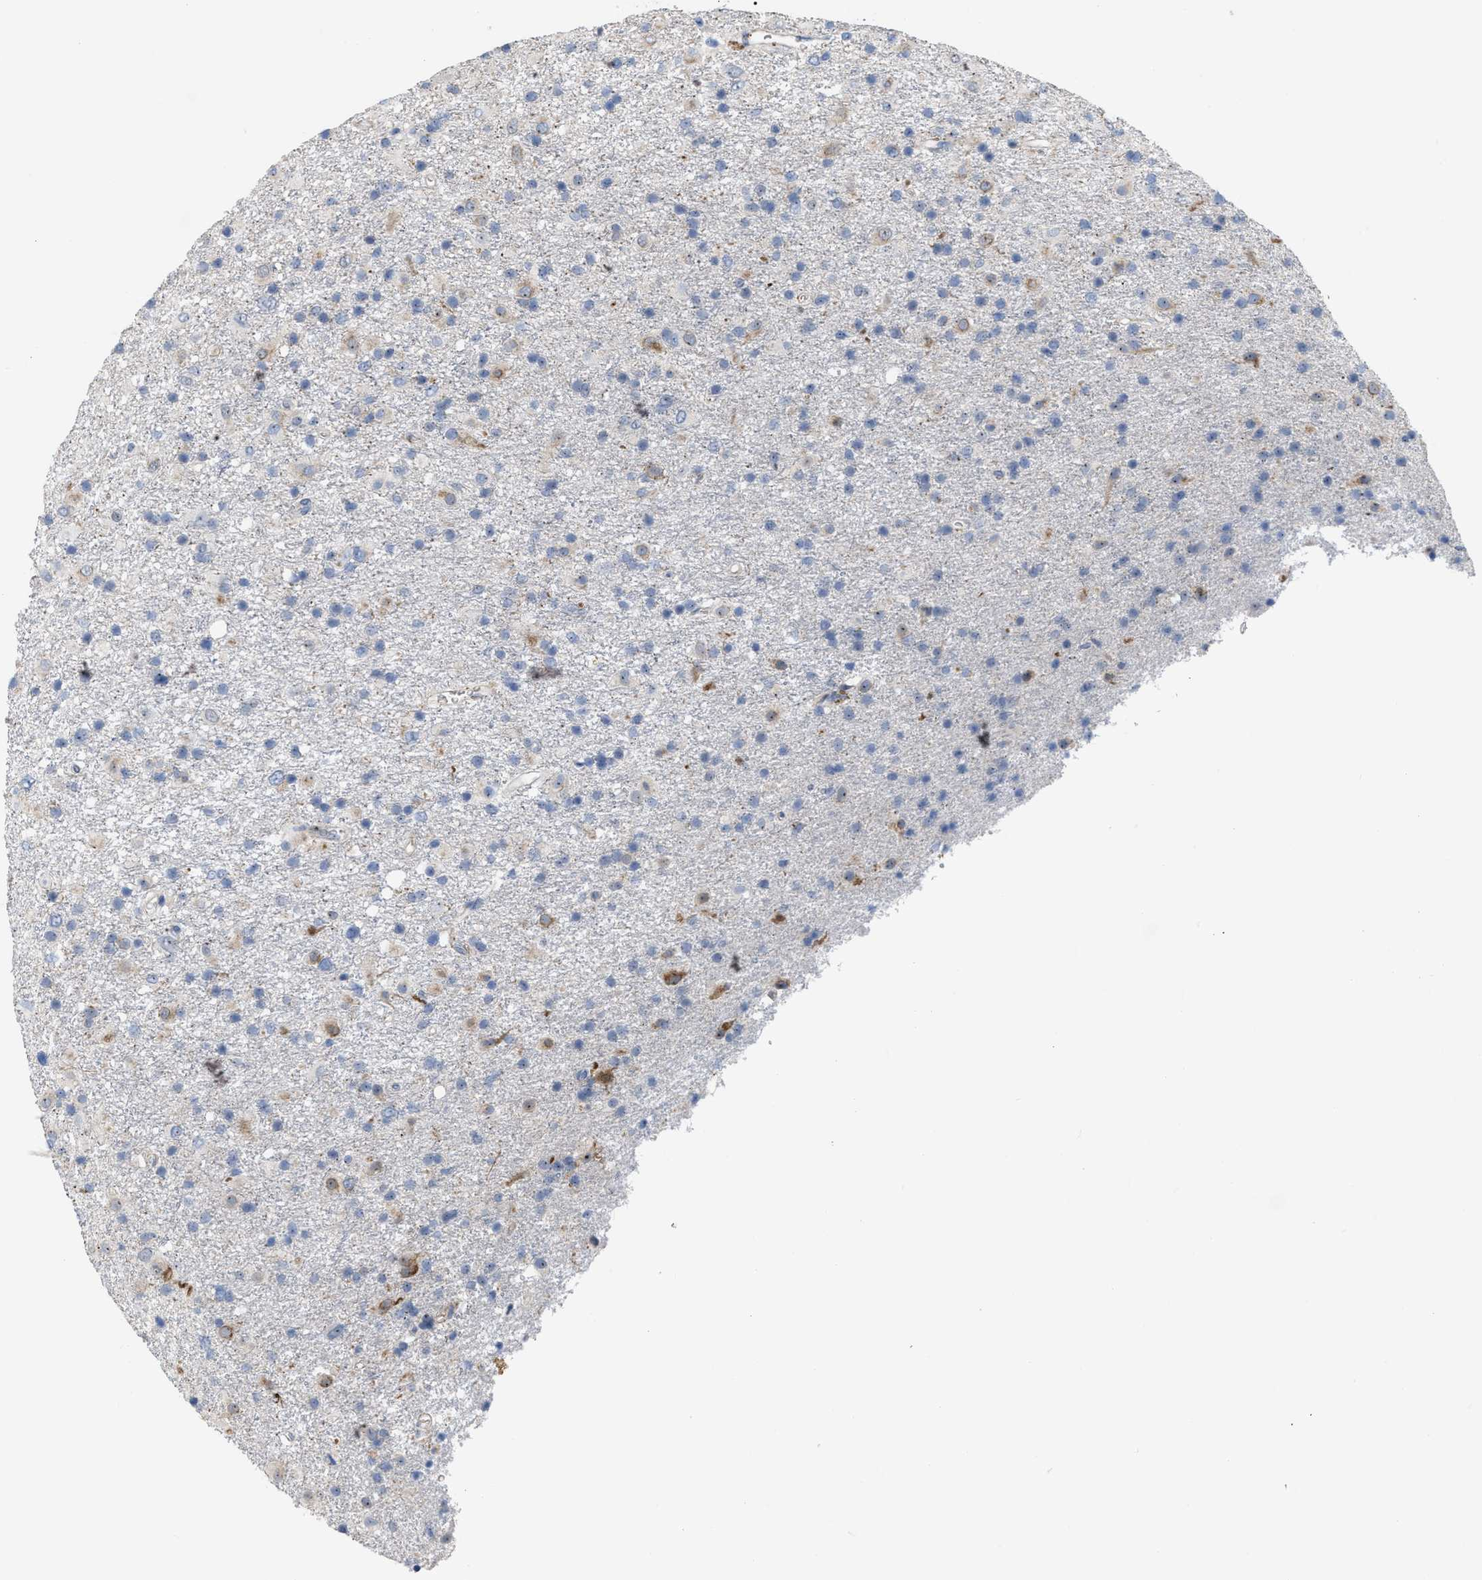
{"staining": {"intensity": "moderate", "quantity": "<25%", "location": "cytoplasmic/membranous"}, "tissue": "glioma", "cell_type": "Tumor cells", "image_type": "cancer", "snomed": [{"axis": "morphology", "description": "Glioma, malignant, Low grade"}, {"axis": "topography", "description": "Brain"}], "caption": "There is low levels of moderate cytoplasmic/membranous expression in tumor cells of malignant glioma (low-grade), as demonstrated by immunohistochemical staining (brown color).", "gene": "POLR1F", "patient": {"sex": "male", "age": 65}}